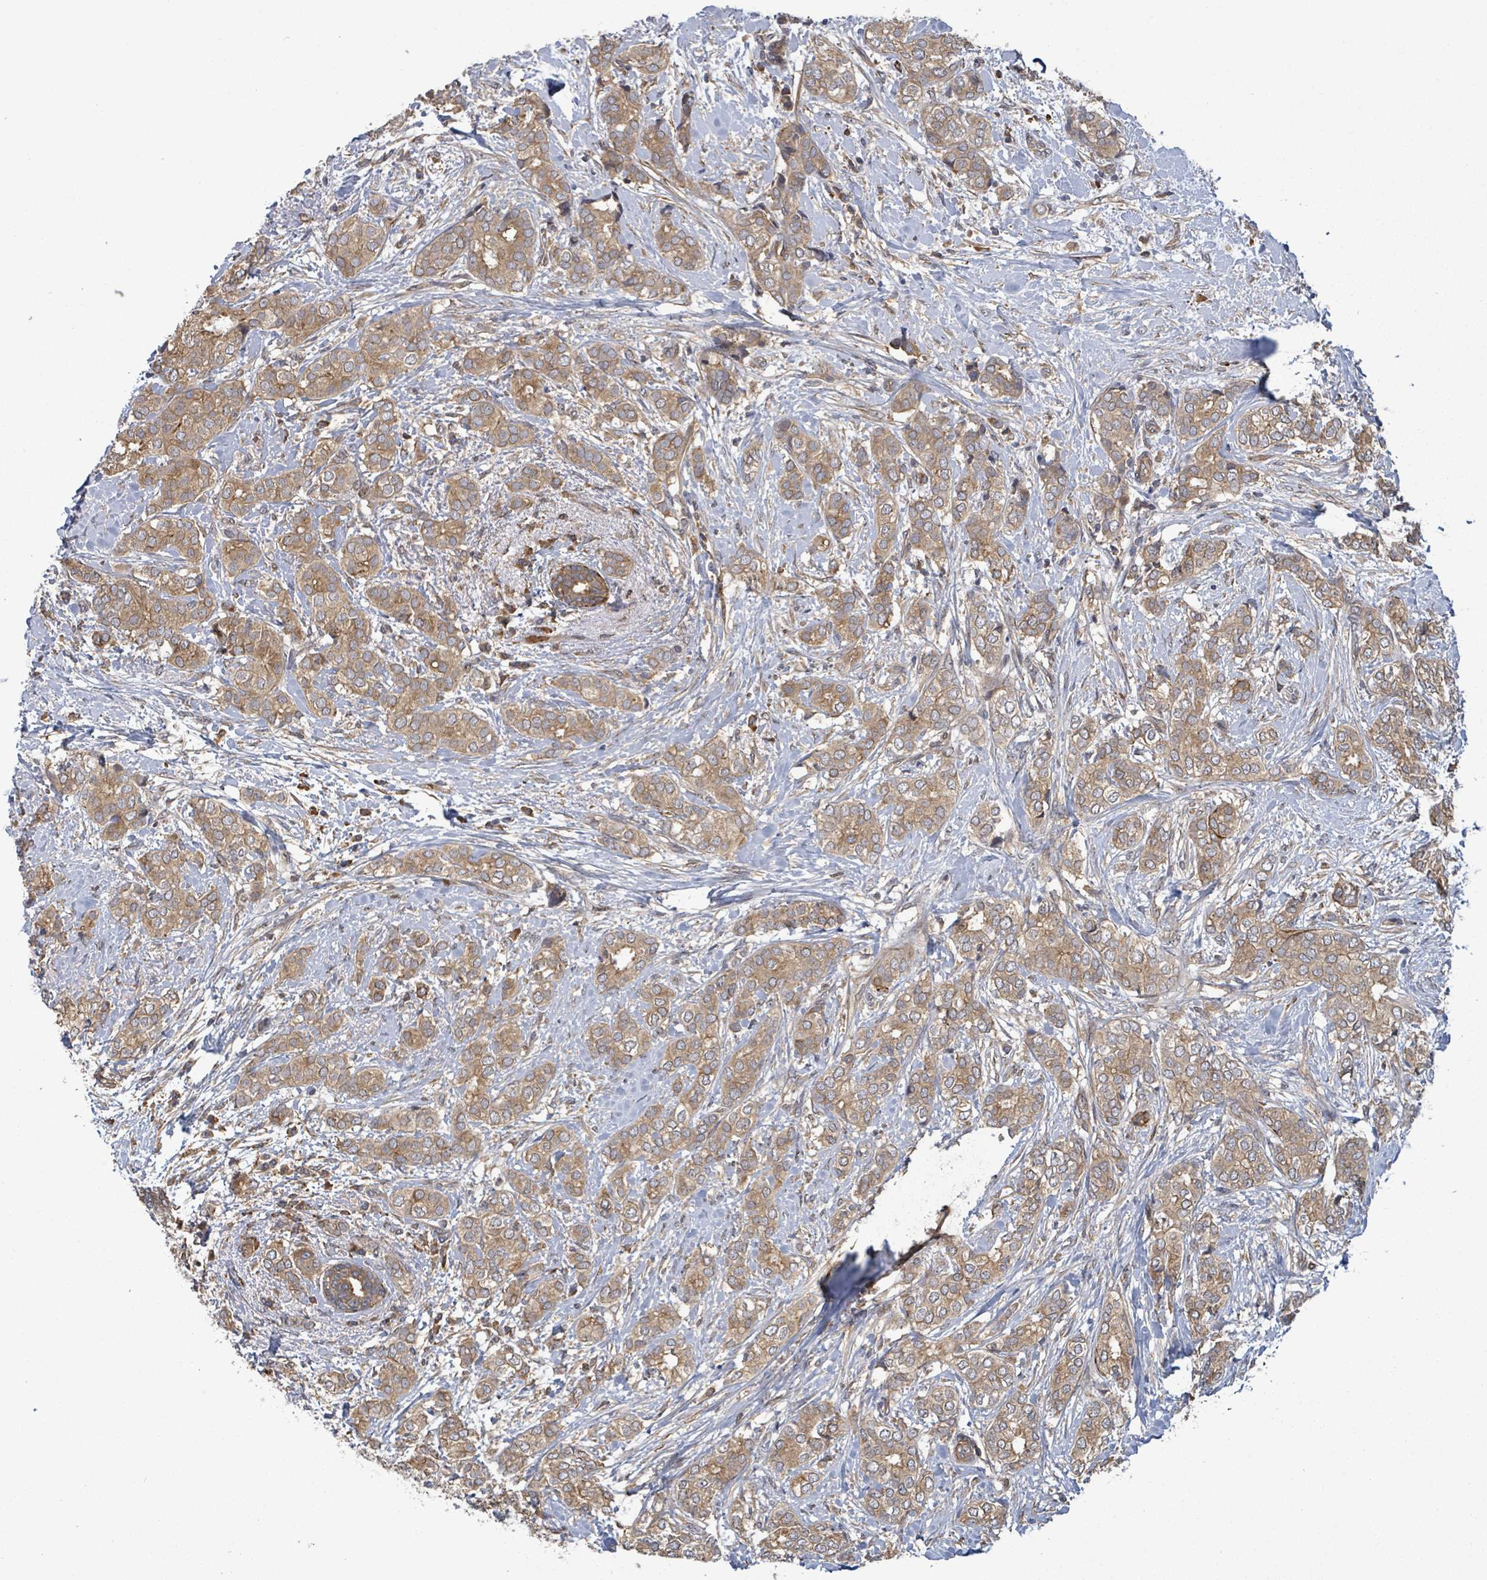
{"staining": {"intensity": "moderate", "quantity": ">75%", "location": "cytoplasmic/membranous"}, "tissue": "breast cancer", "cell_type": "Tumor cells", "image_type": "cancer", "snomed": [{"axis": "morphology", "description": "Duct carcinoma"}, {"axis": "topography", "description": "Breast"}], "caption": "Brown immunohistochemical staining in breast cancer shows moderate cytoplasmic/membranous staining in about >75% of tumor cells.", "gene": "MAP3K6", "patient": {"sex": "female", "age": 73}}